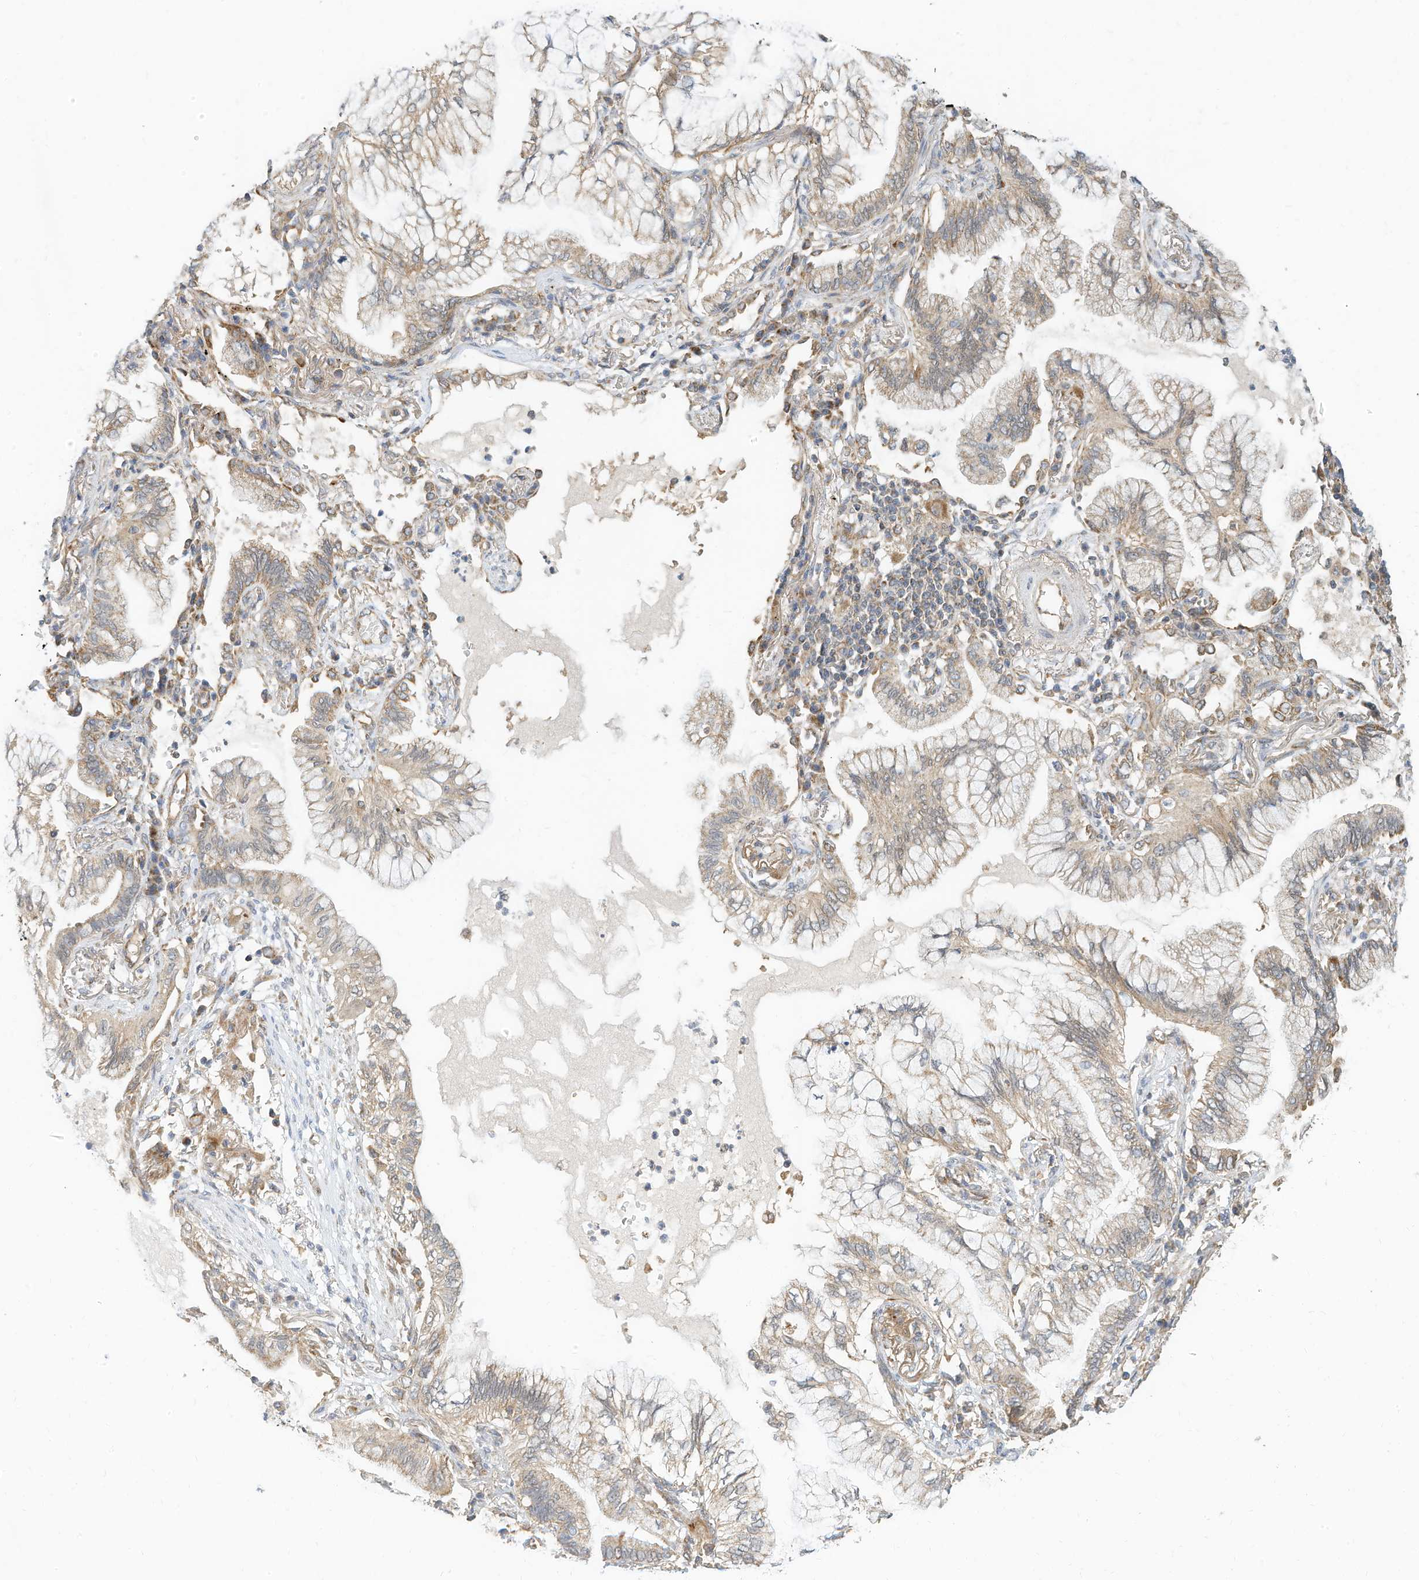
{"staining": {"intensity": "weak", "quantity": "25%-75%", "location": "cytoplasmic/membranous"}, "tissue": "lung cancer", "cell_type": "Tumor cells", "image_type": "cancer", "snomed": [{"axis": "morphology", "description": "Adenocarcinoma, NOS"}, {"axis": "topography", "description": "Lung"}], "caption": "An immunohistochemistry (IHC) histopathology image of tumor tissue is shown. Protein staining in brown highlights weak cytoplasmic/membranous positivity in adenocarcinoma (lung) within tumor cells.", "gene": "METTL6", "patient": {"sex": "female", "age": 70}}